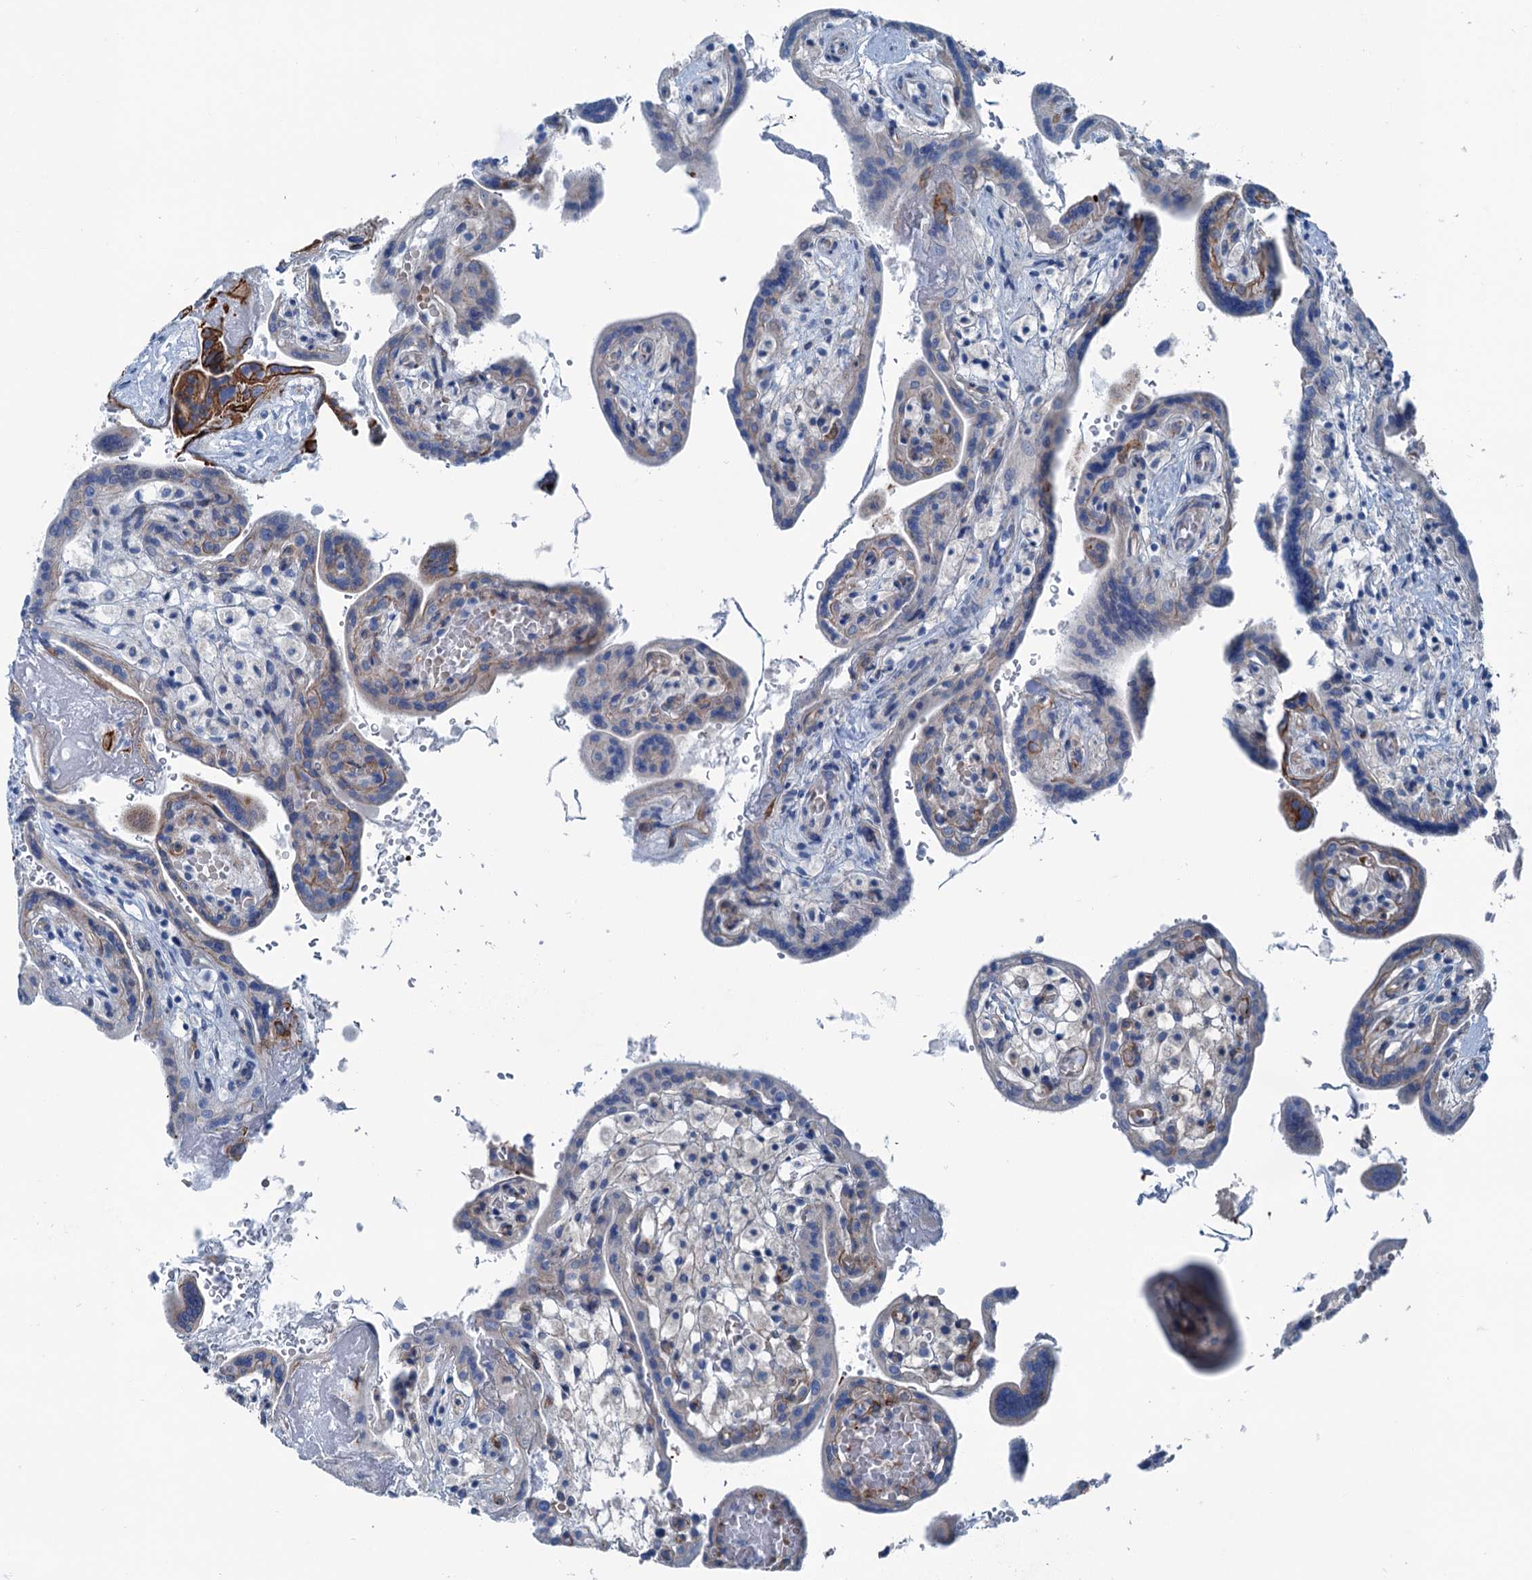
{"staining": {"intensity": "weak", "quantity": "25%-75%", "location": "cytoplasmic/membranous"}, "tissue": "placenta", "cell_type": "Trophoblastic cells", "image_type": "normal", "snomed": [{"axis": "morphology", "description": "Normal tissue, NOS"}, {"axis": "topography", "description": "Placenta"}], "caption": "A micrograph of placenta stained for a protein shows weak cytoplasmic/membranous brown staining in trophoblastic cells. (brown staining indicates protein expression, while blue staining denotes nuclei).", "gene": "CALCOCO1", "patient": {"sex": "female", "age": 37}}